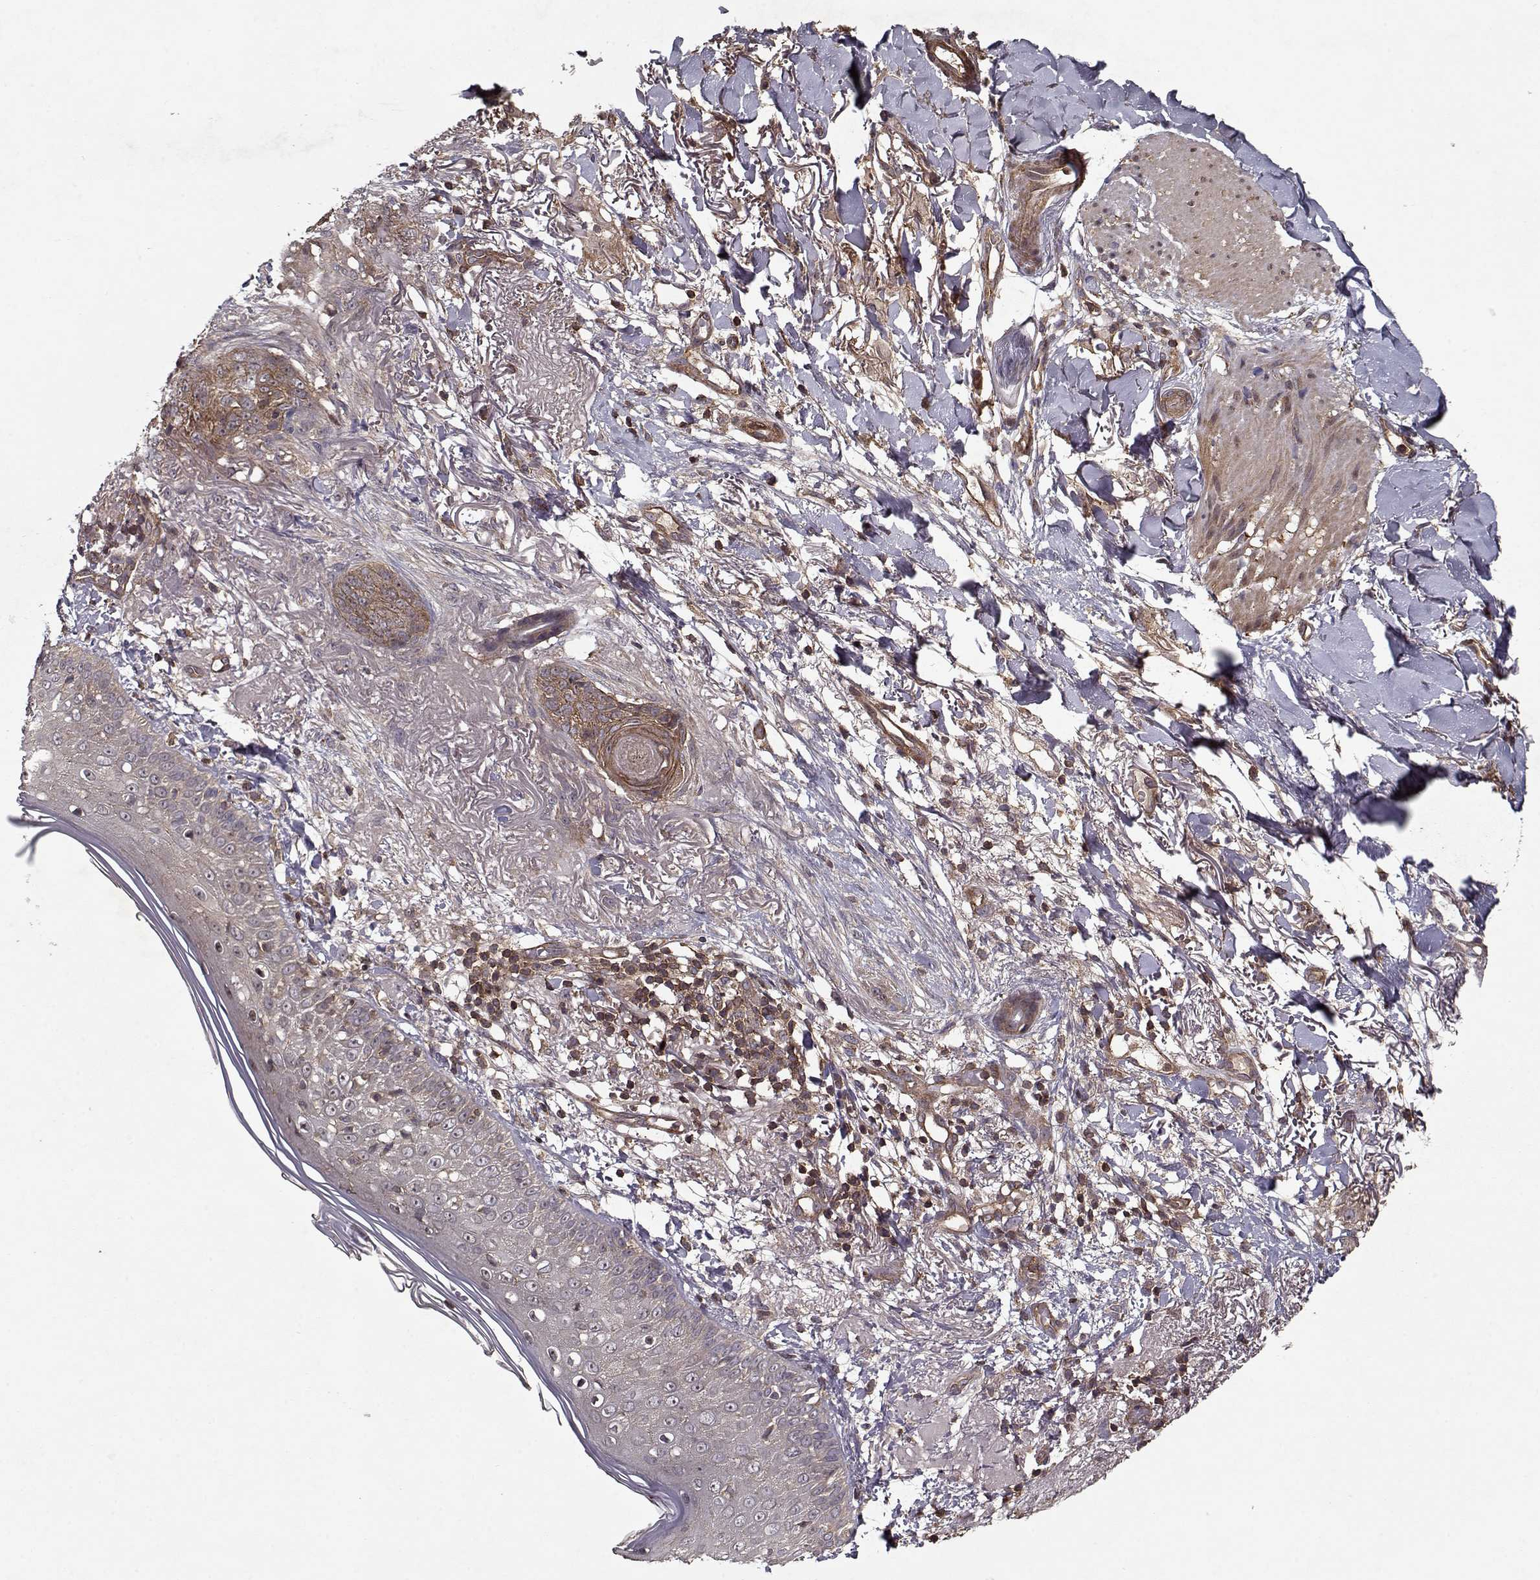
{"staining": {"intensity": "moderate", "quantity": ">75%", "location": "cytoplasmic/membranous"}, "tissue": "skin cancer", "cell_type": "Tumor cells", "image_type": "cancer", "snomed": [{"axis": "morphology", "description": "Normal tissue, NOS"}, {"axis": "morphology", "description": "Basal cell carcinoma"}, {"axis": "topography", "description": "Skin"}], "caption": "This image reveals IHC staining of human skin cancer, with medium moderate cytoplasmic/membranous expression in about >75% of tumor cells.", "gene": "PPP1R12A", "patient": {"sex": "male", "age": 84}}